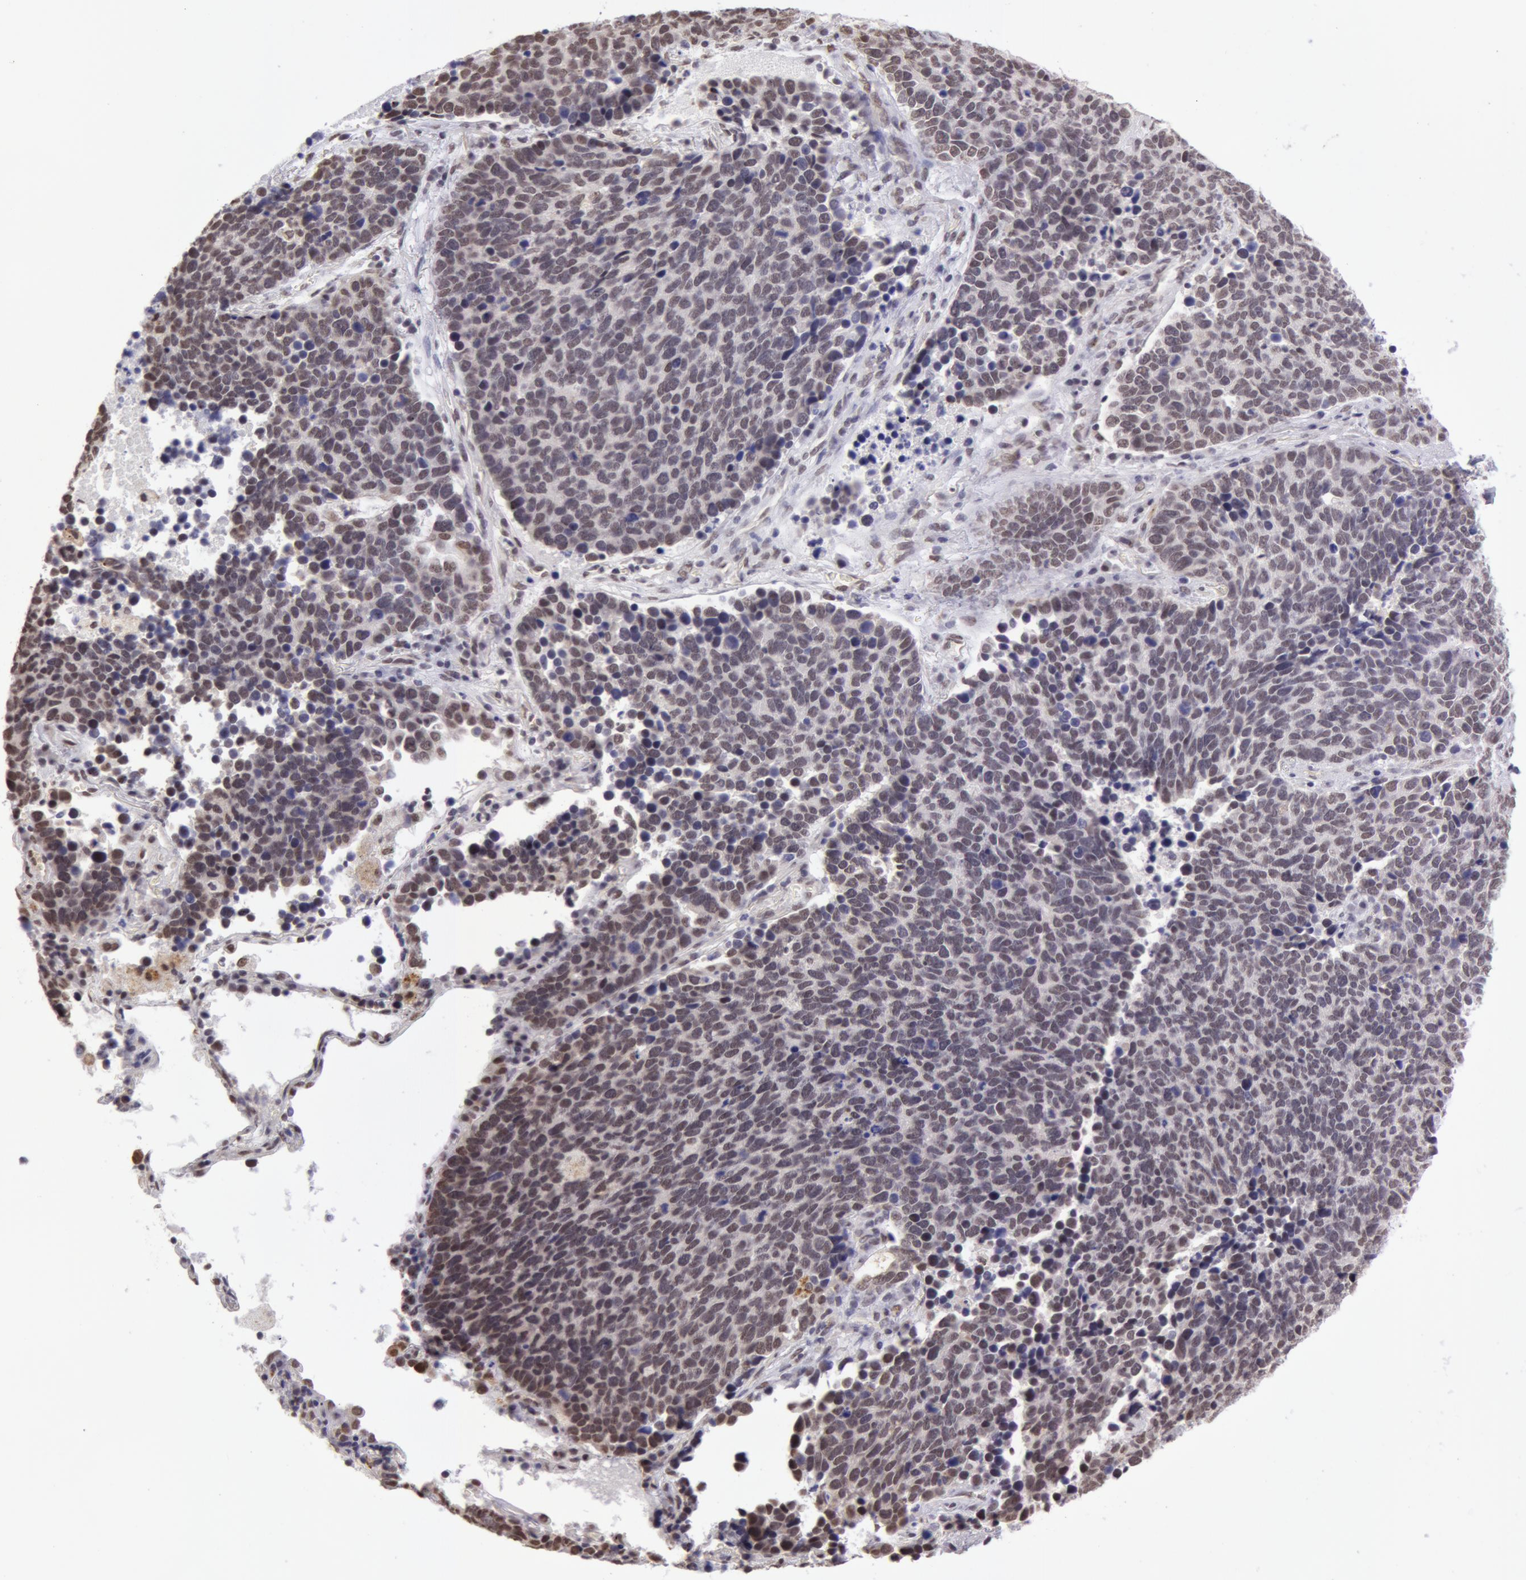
{"staining": {"intensity": "weak", "quantity": "25%-75%", "location": "nuclear"}, "tissue": "lung cancer", "cell_type": "Tumor cells", "image_type": "cancer", "snomed": [{"axis": "morphology", "description": "Neoplasm, malignant, NOS"}, {"axis": "topography", "description": "Lung"}], "caption": "Lung malignant neoplasm stained for a protein (brown) demonstrates weak nuclear positive expression in approximately 25%-75% of tumor cells.", "gene": "VRTN", "patient": {"sex": "female", "age": 75}}